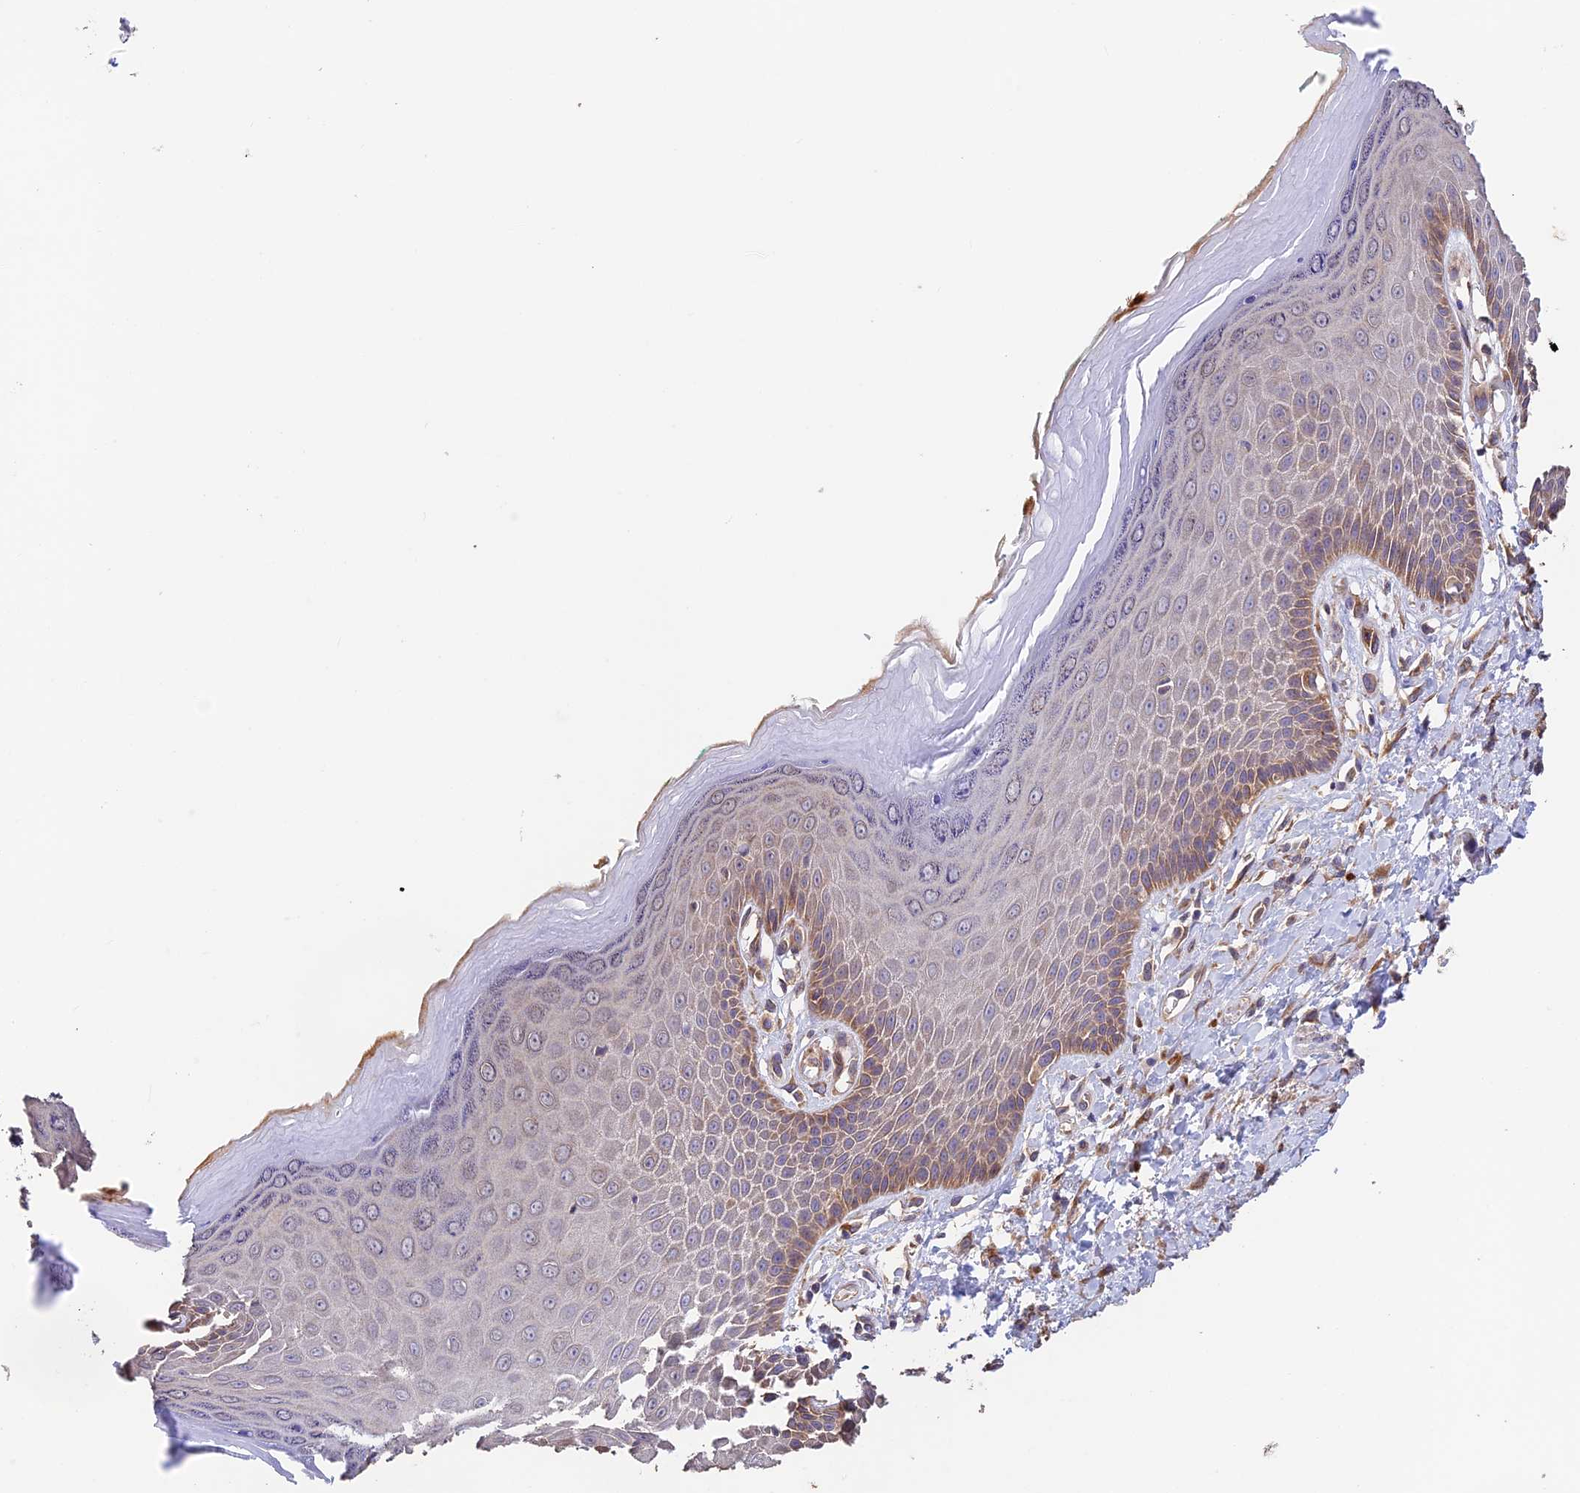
{"staining": {"intensity": "moderate", "quantity": "<25%", "location": "cytoplasmic/membranous"}, "tissue": "skin", "cell_type": "Epidermal cells", "image_type": "normal", "snomed": [{"axis": "morphology", "description": "Normal tissue, NOS"}, {"axis": "topography", "description": "Anal"}], "caption": "A brown stain shows moderate cytoplasmic/membranous expression of a protein in epidermal cells of benign skin. The staining was performed using DAB to visualize the protein expression in brown, while the nuclei were stained in blue with hematoxylin (Magnification: 20x).", "gene": "EMC3", "patient": {"sex": "male", "age": 78}}